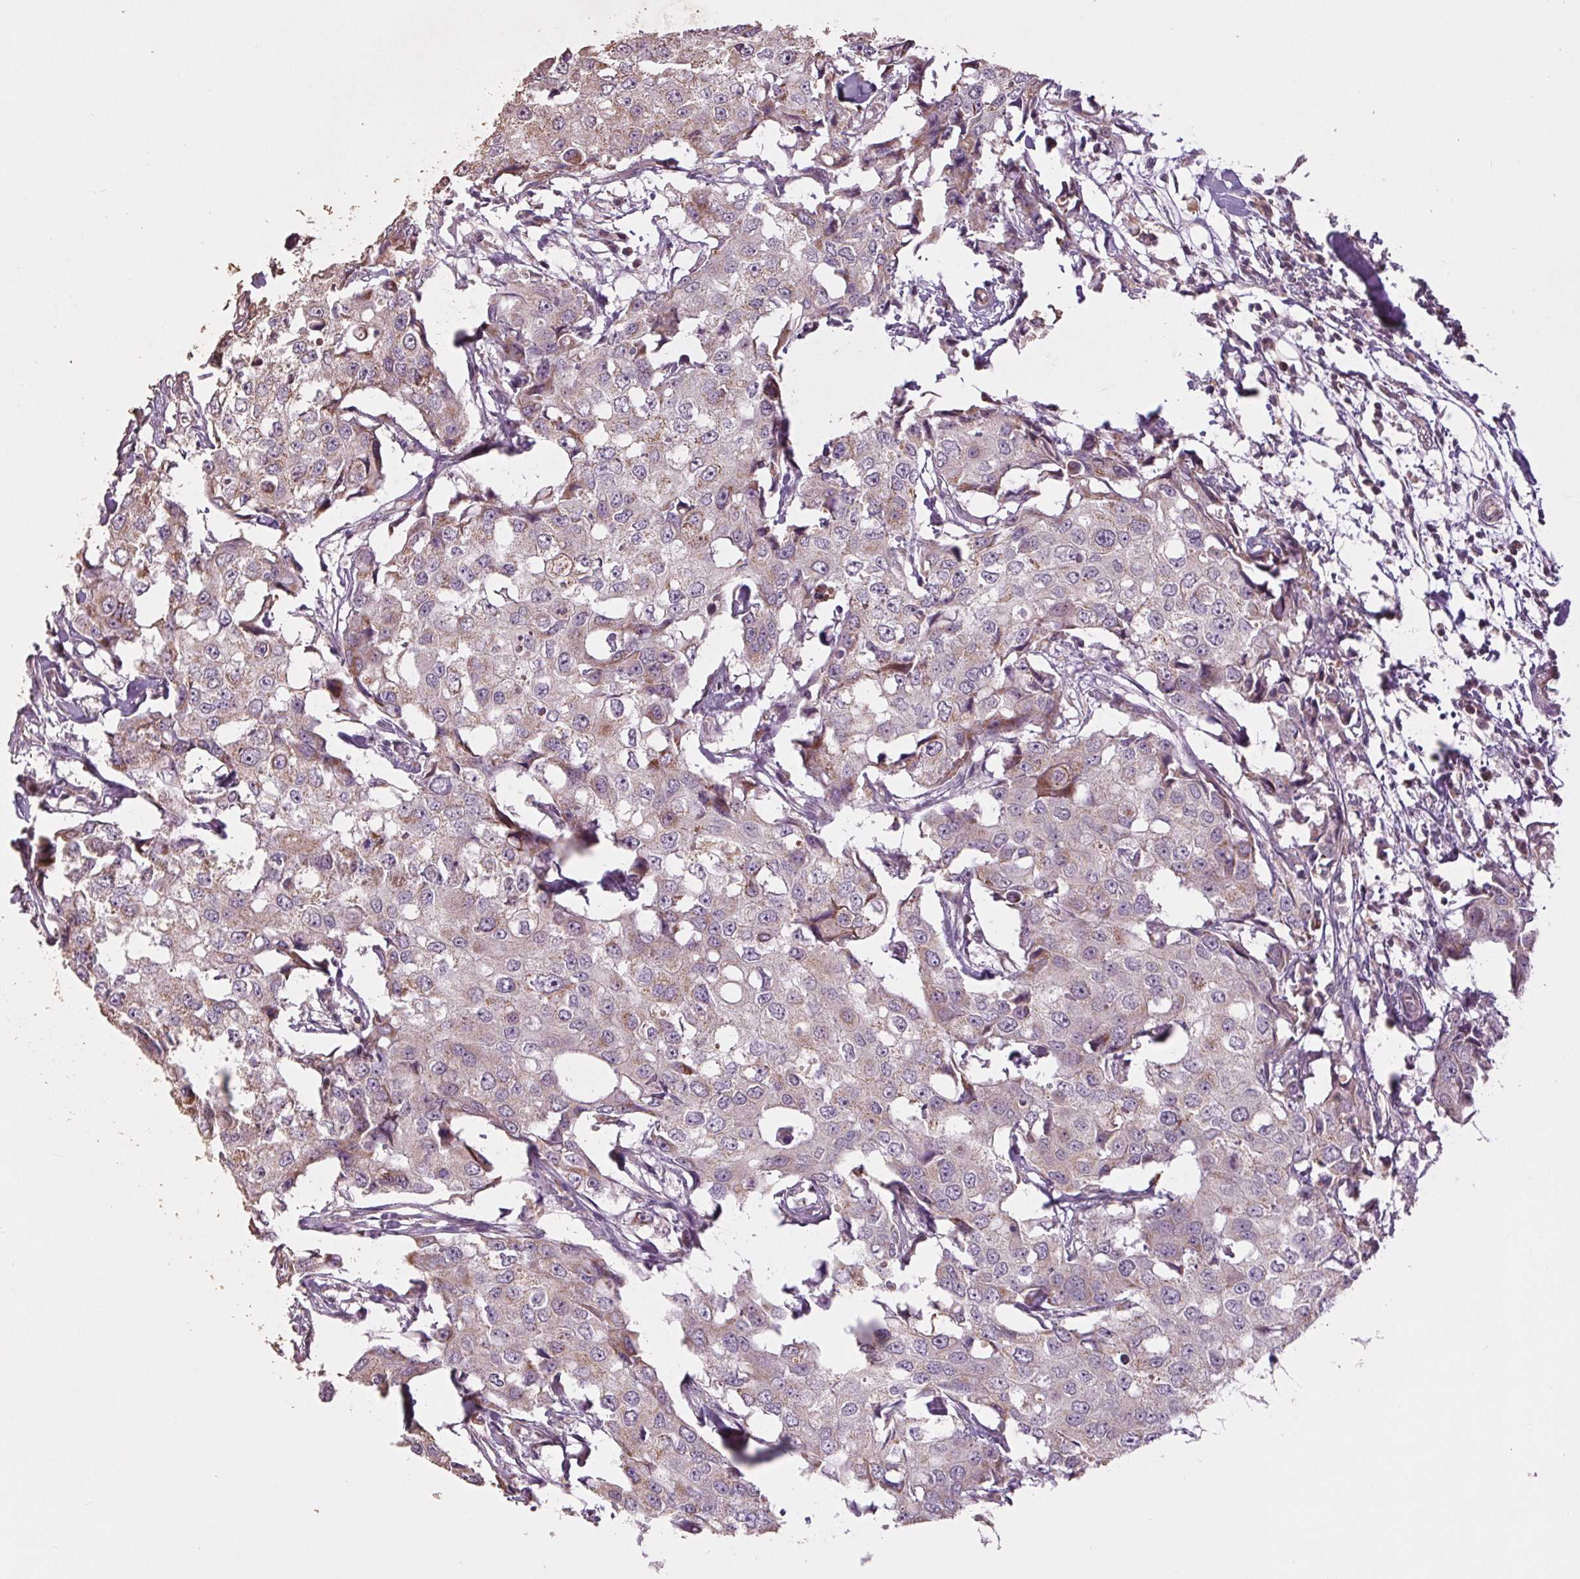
{"staining": {"intensity": "weak", "quantity": "<25%", "location": "cytoplasmic/membranous"}, "tissue": "breast cancer", "cell_type": "Tumor cells", "image_type": "cancer", "snomed": [{"axis": "morphology", "description": "Duct carcinoma"}, {"axis": "topography", "description": "Breast"}], "caption": "Tumor cells show no significant staining in breast infiltrating ductal carcinoma. (Brightfield microscopy of DAB (3,3'-diaminobenzidine) immunohistochemistry at high magnification).", "gene": "MAP3K5", "patient": {"sex": "female", "age": 27}}